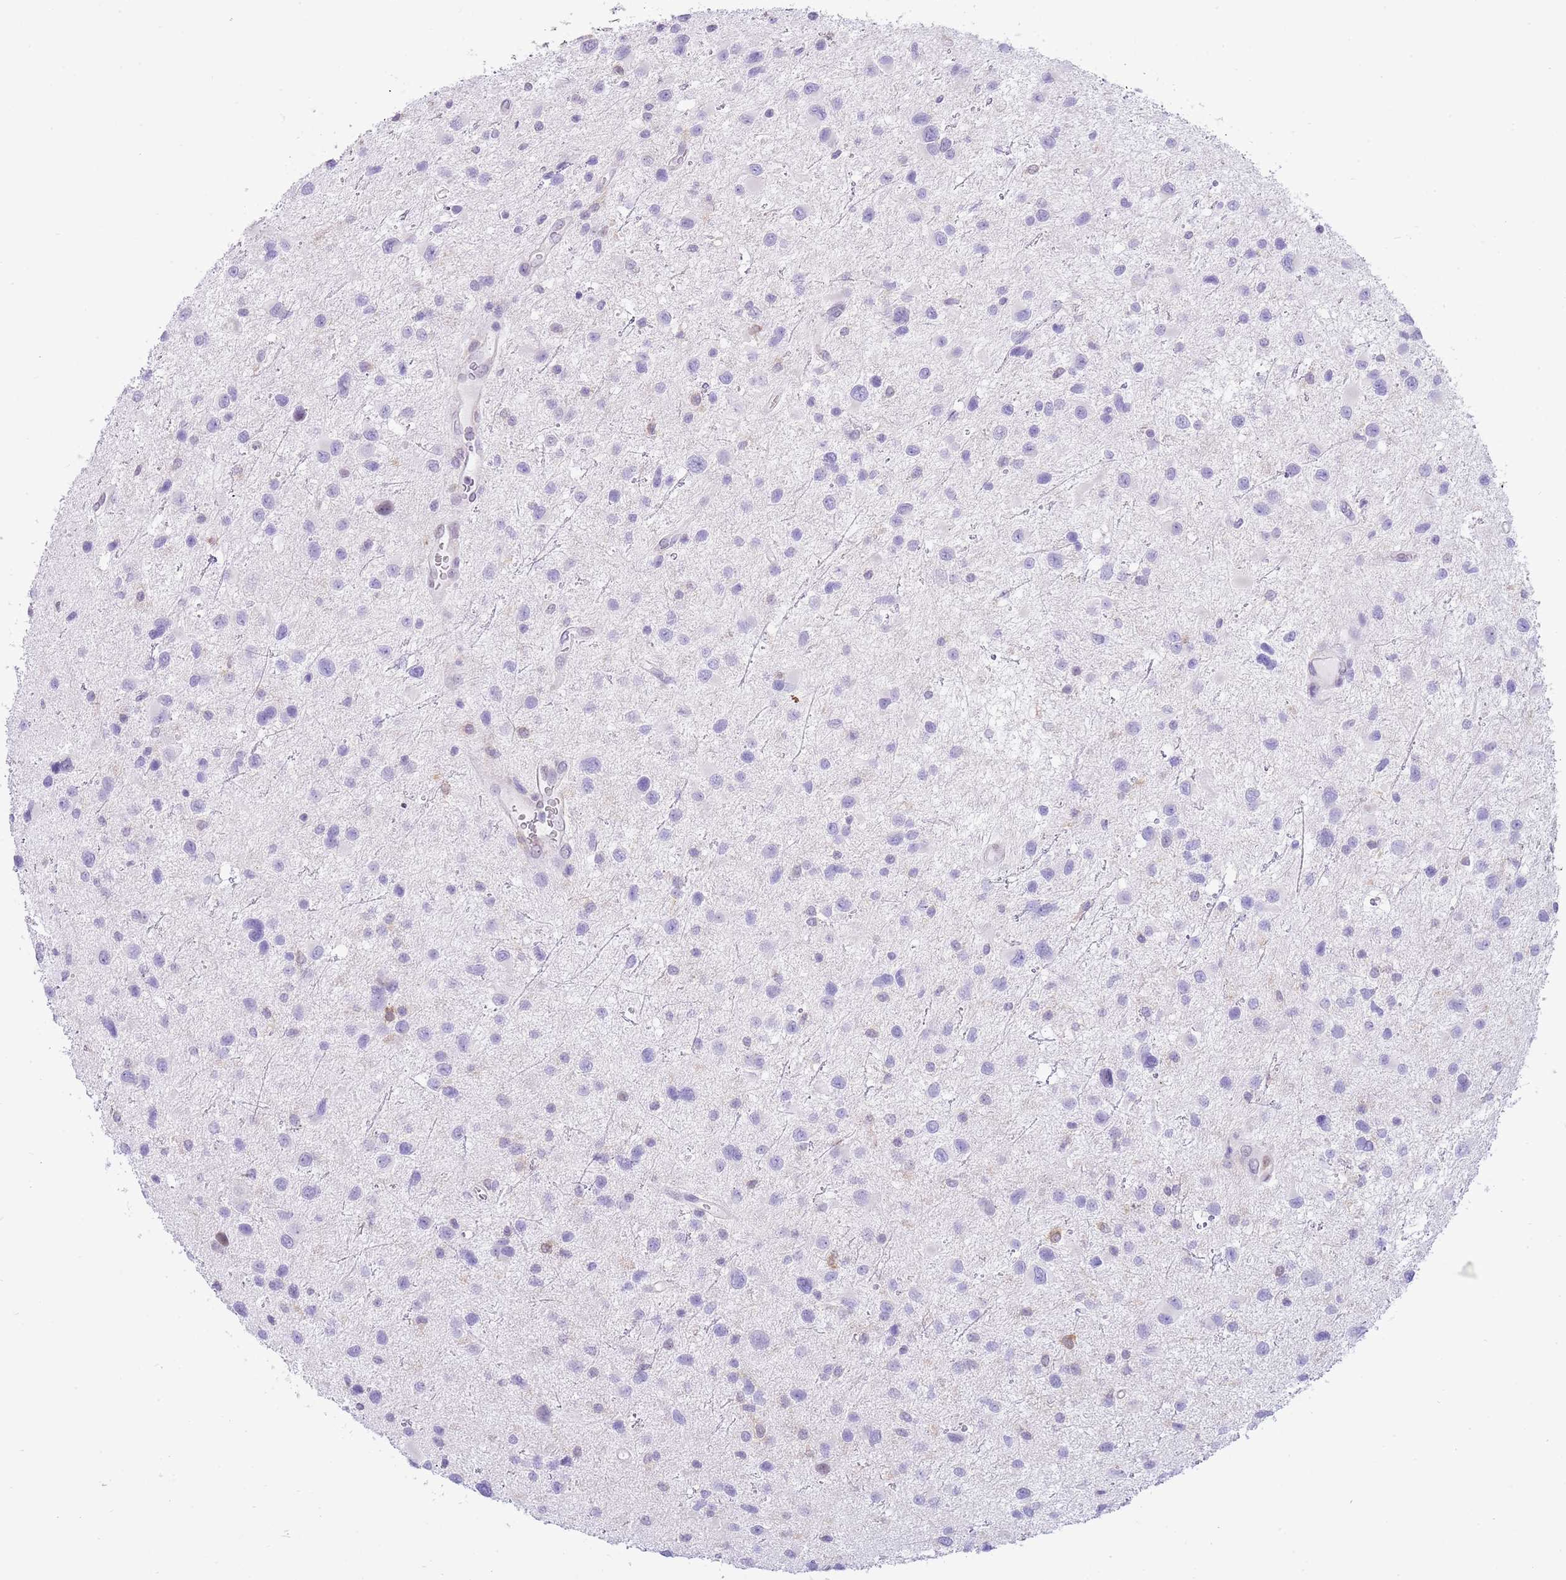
{"staining": {"intensity": "negative", "quantity": "none", "location": "none"}, "tissue": "glioma", "cell_type": "Tumor cells", "image_type": "cancer", "snomed": [{"axis": "morphology", "description": "Glioma, malignant, Low grade"}, {"axis": "topography", "description": "Brain"}], "caption": "Tumor cells show no significant positivity in malignant glioma (low-grade).", "gene": "PPP1R17", "patient": {"sex": "female", "age": 32}}